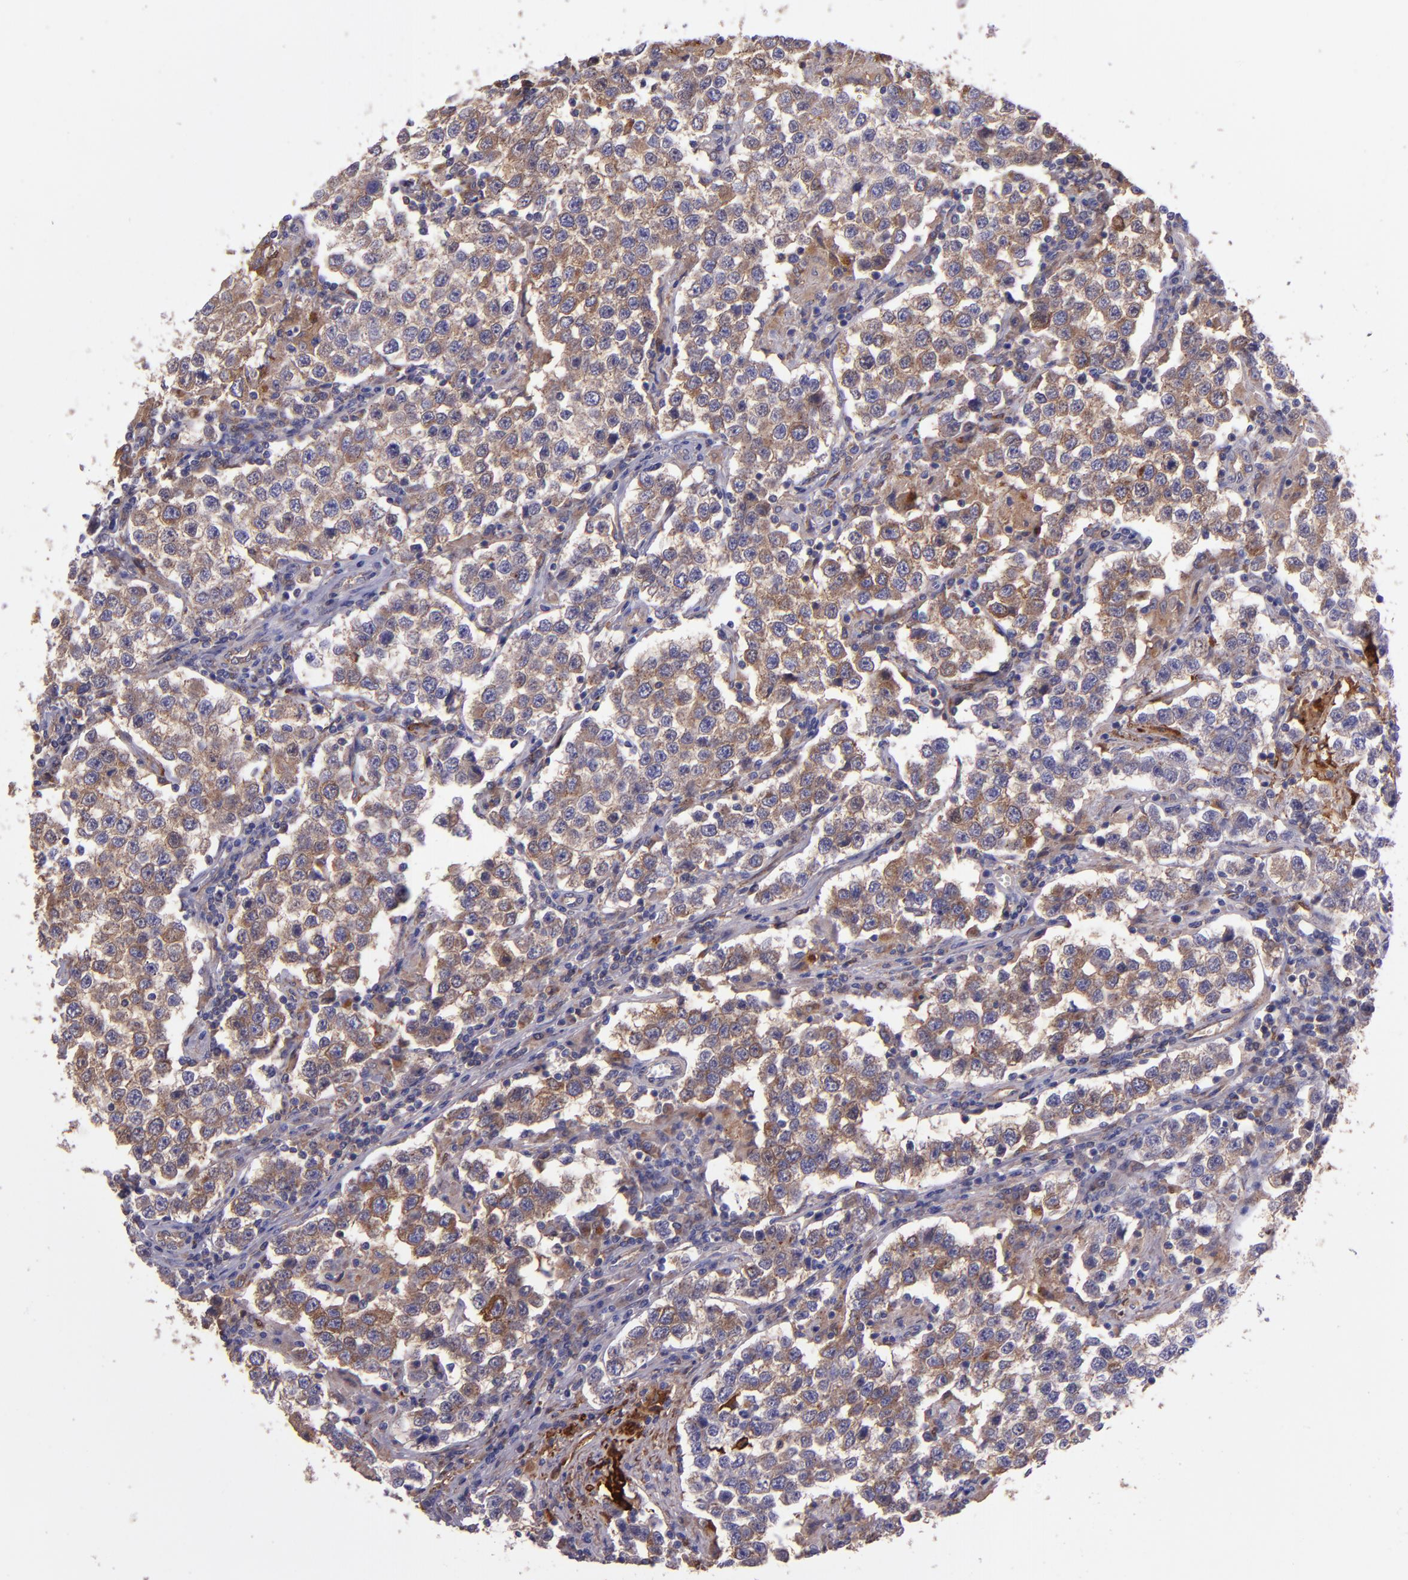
{"staining": {"intensity": "weak", "quantity": ">75%", "location": "cytoplasmic/membranous"}, "tissue": "testis cancer", "cell_type": "Tumor cells", "image_type": "cancer", "snomed": [{"axis": "morphology", "description": "Seminoma, NOS"}, {"axis": "topography", "description": "Testis"}], "caption": "IHC (DAB (3,3'-diaminobenzidine)) staining of human seminoma (testis) displays weak cytoplasmic/membranous protein expression in about >75% of tumor cells.", "gene": "WASHC1", "patient": {"sex": "male", "age": 36}}